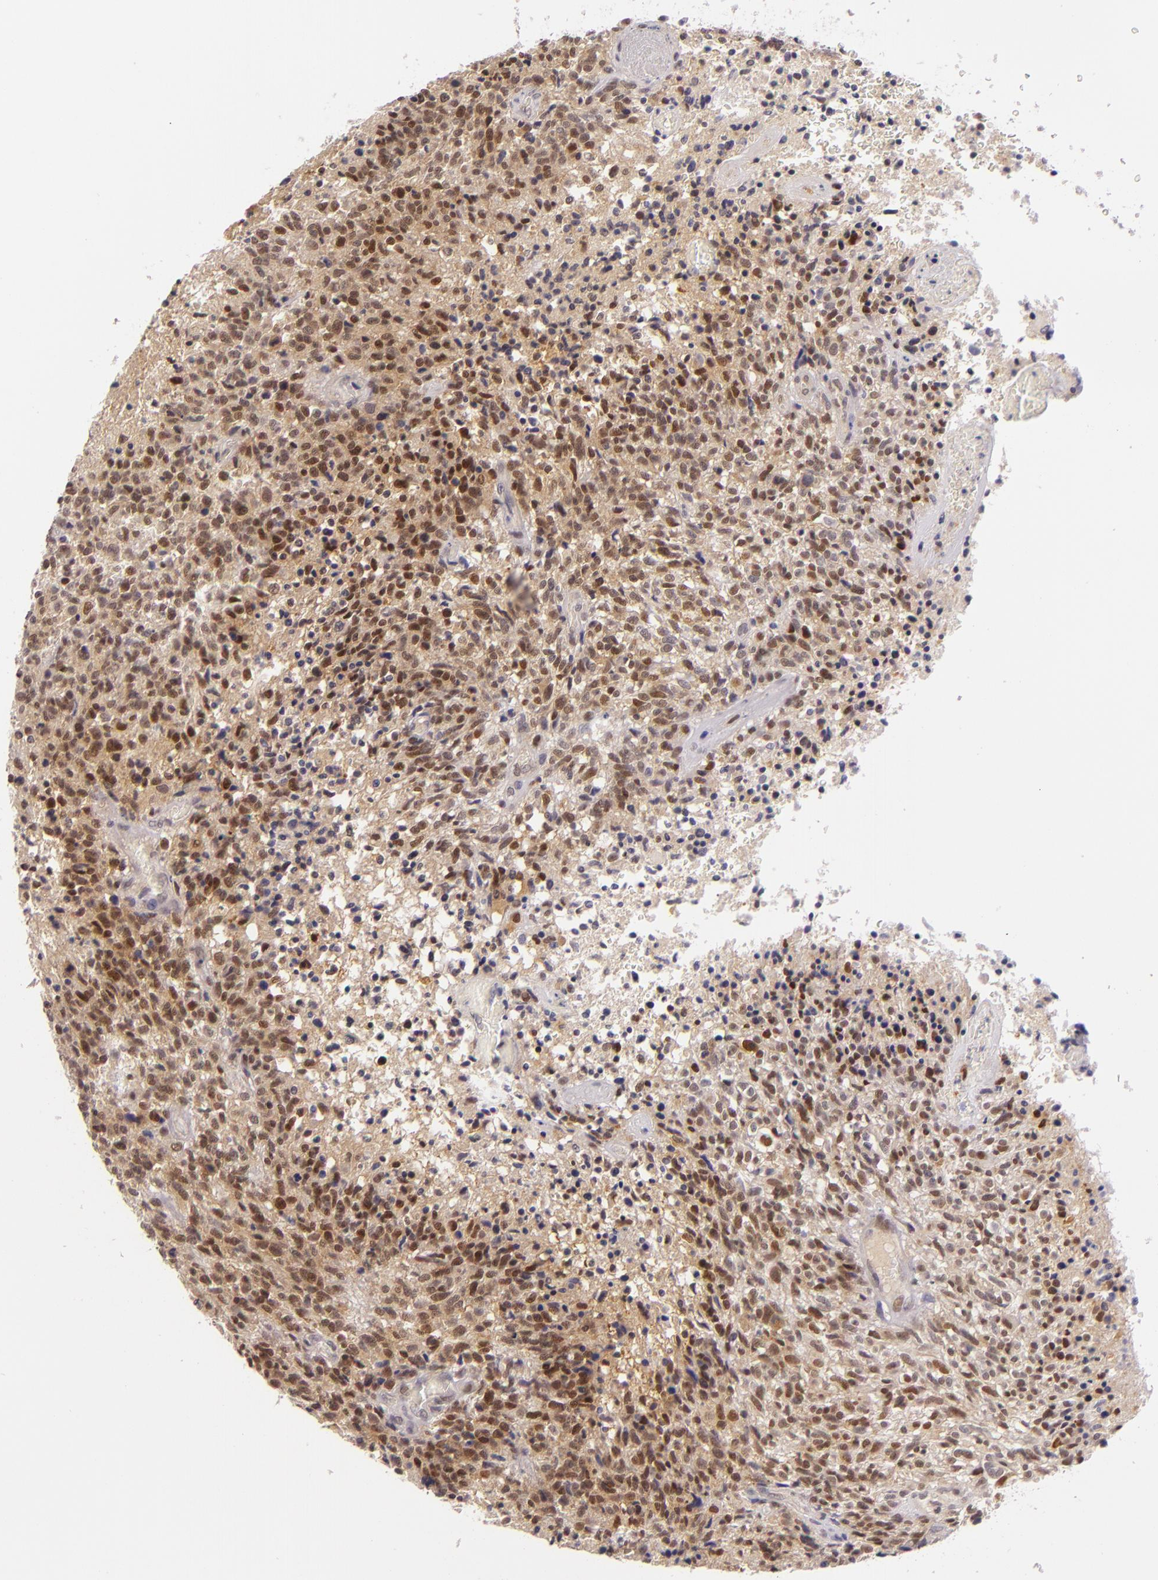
{"staining": {"intensity": "moderate", "quantity": ">75%", "location": "cytoplasmic/membranous,nuclear"}, "tissue": "glioma", "cell_type": "Tumor cells", "image_type": "cancer", "snomed": [{"axis": "morphology", "description": "Glioma, malignant, High grade"}, {"axis": "topography", "description": "Brain"}], "caption": "Brown immunohistochemical staining in glioma demonstrates moderate cytoplasmic/membranous and nuclear positivity in approximately >75% of tumor cells.", "gene": "CSE1L", "patient": {"sex": "male", "age": 36}}